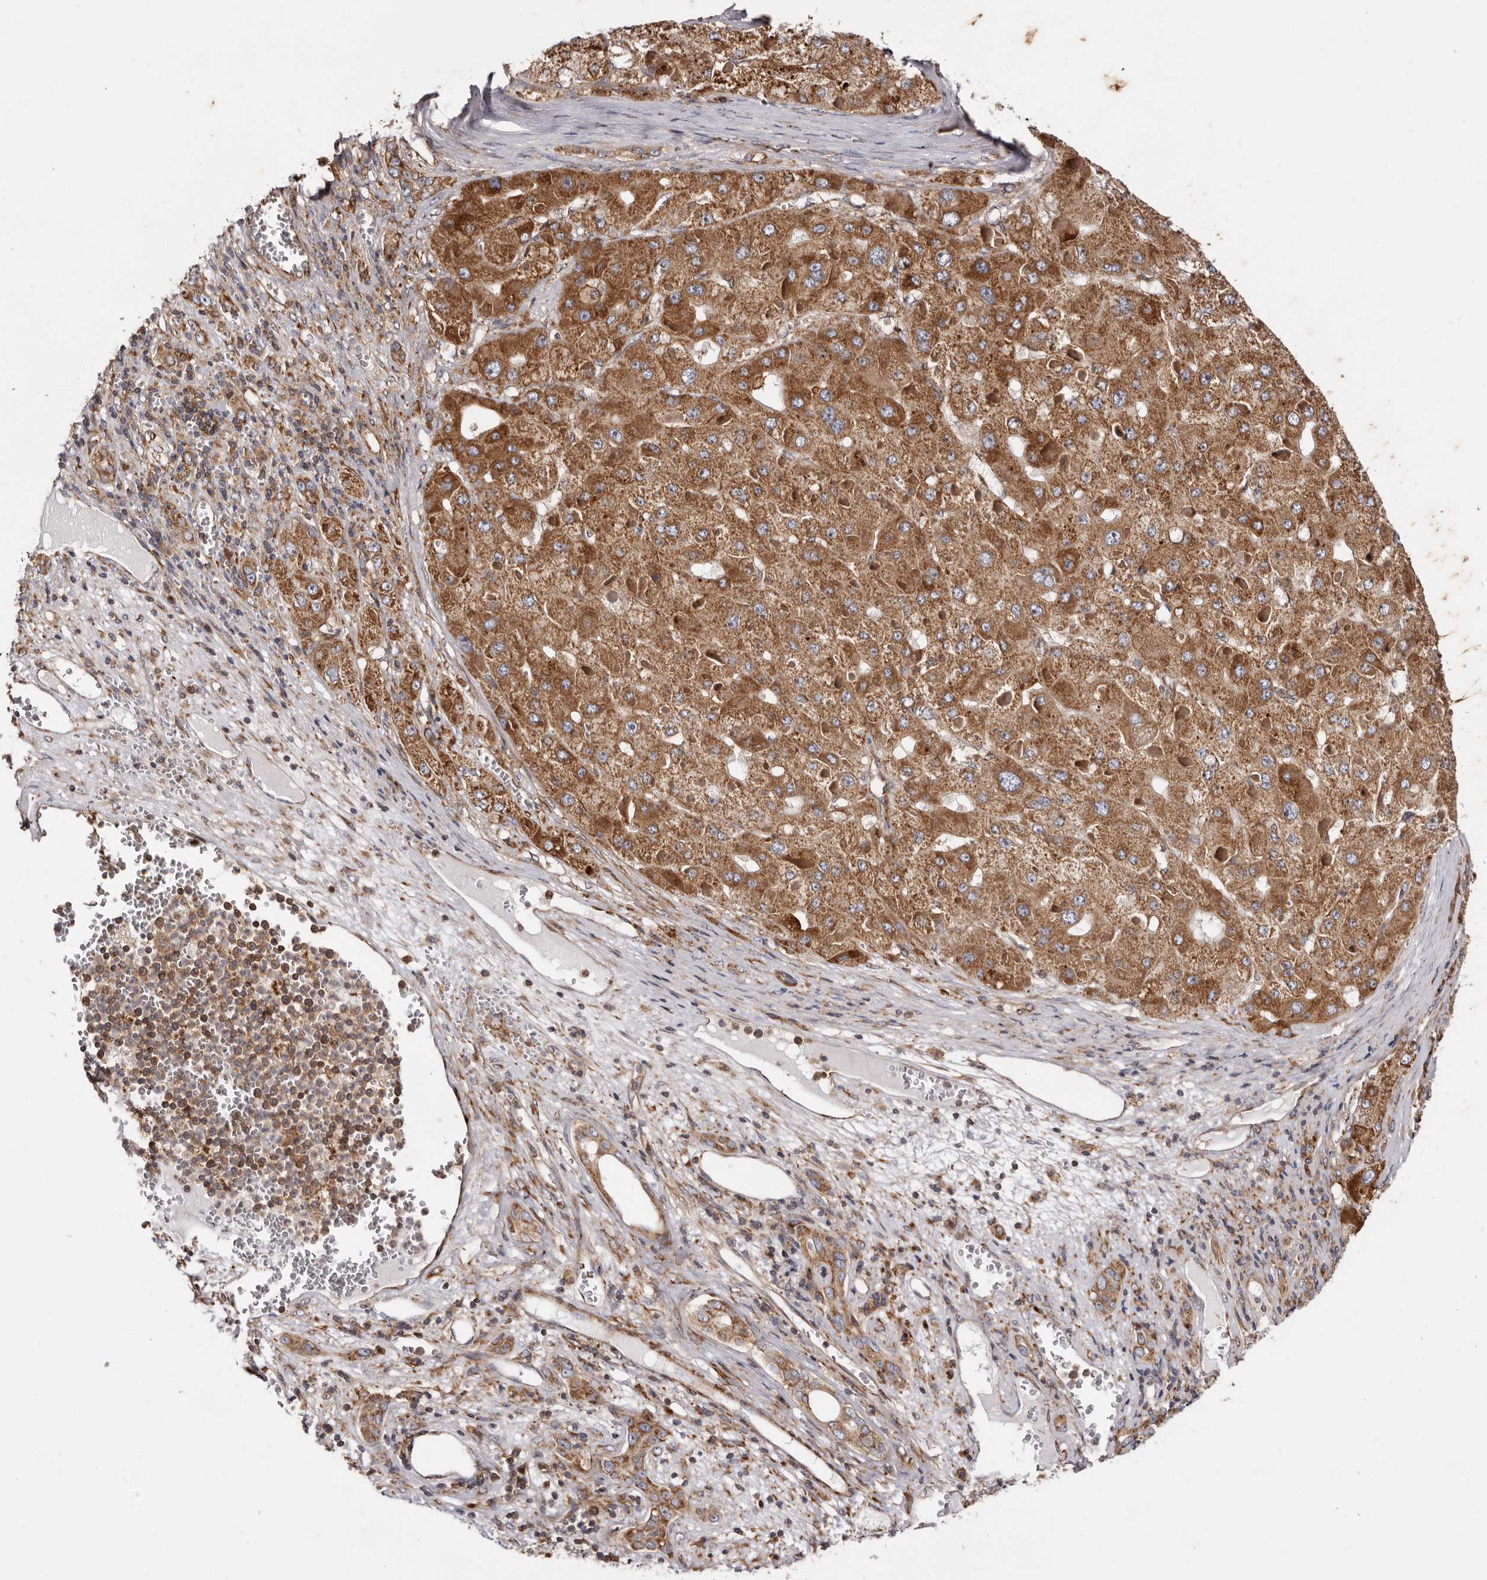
{"staining": {"intensity": "moderate", "quantity": ">75%", "location": "cytoplasmic/membranous"}, "tissue": "liver cancer", "cell_type": "Tumor cells", "image_type": "cancer", "snomed": [{"axis": "morphology", "description": "Carcinoma, Hepatocellular, NOS"}, {"axis": "topography", "description": "Liver"}], "caption": "A medium amount of moderate cytoplasmic/membranous positivity is appreciated in approximately >75% of tumor cells in liver cancer (hepatocellular carcinoma) tissue. (DAB (3,3'-diaminobenzidine) IHC, brown staining for protein, blue staining for nuclei).", "gene": "COQ8B", "patient": {"sex": "female", "age": 73}}